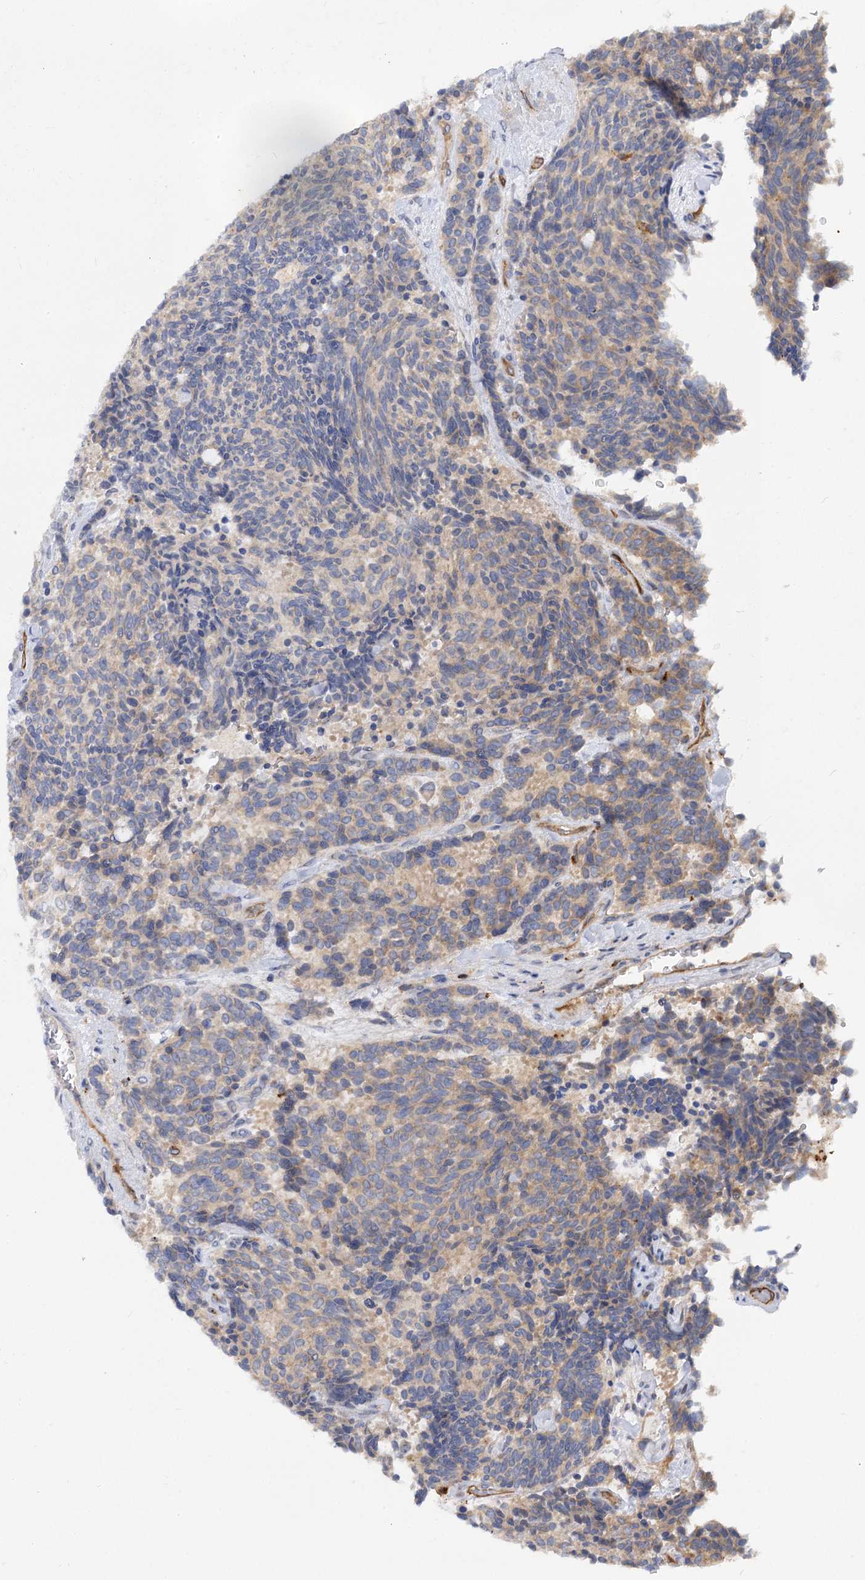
{"staining": {"intensity": "negative", "quantity": "none", "location": "none"}, "tissue": "carcinoid", "cell_type": "Tumor cells", "image_type": "cancer", "snomed": [{"axis": "morphology", "description": "Carcinoid, malignant, NOS"}, {"axis": "topography", "description": "Pancreas"}], "caption": "Protein analysis of carcinoid demonstrates no significant positivity in tumor cells.", "gene": "PATL1", "patient": {"sex": "female", "age": 54}}